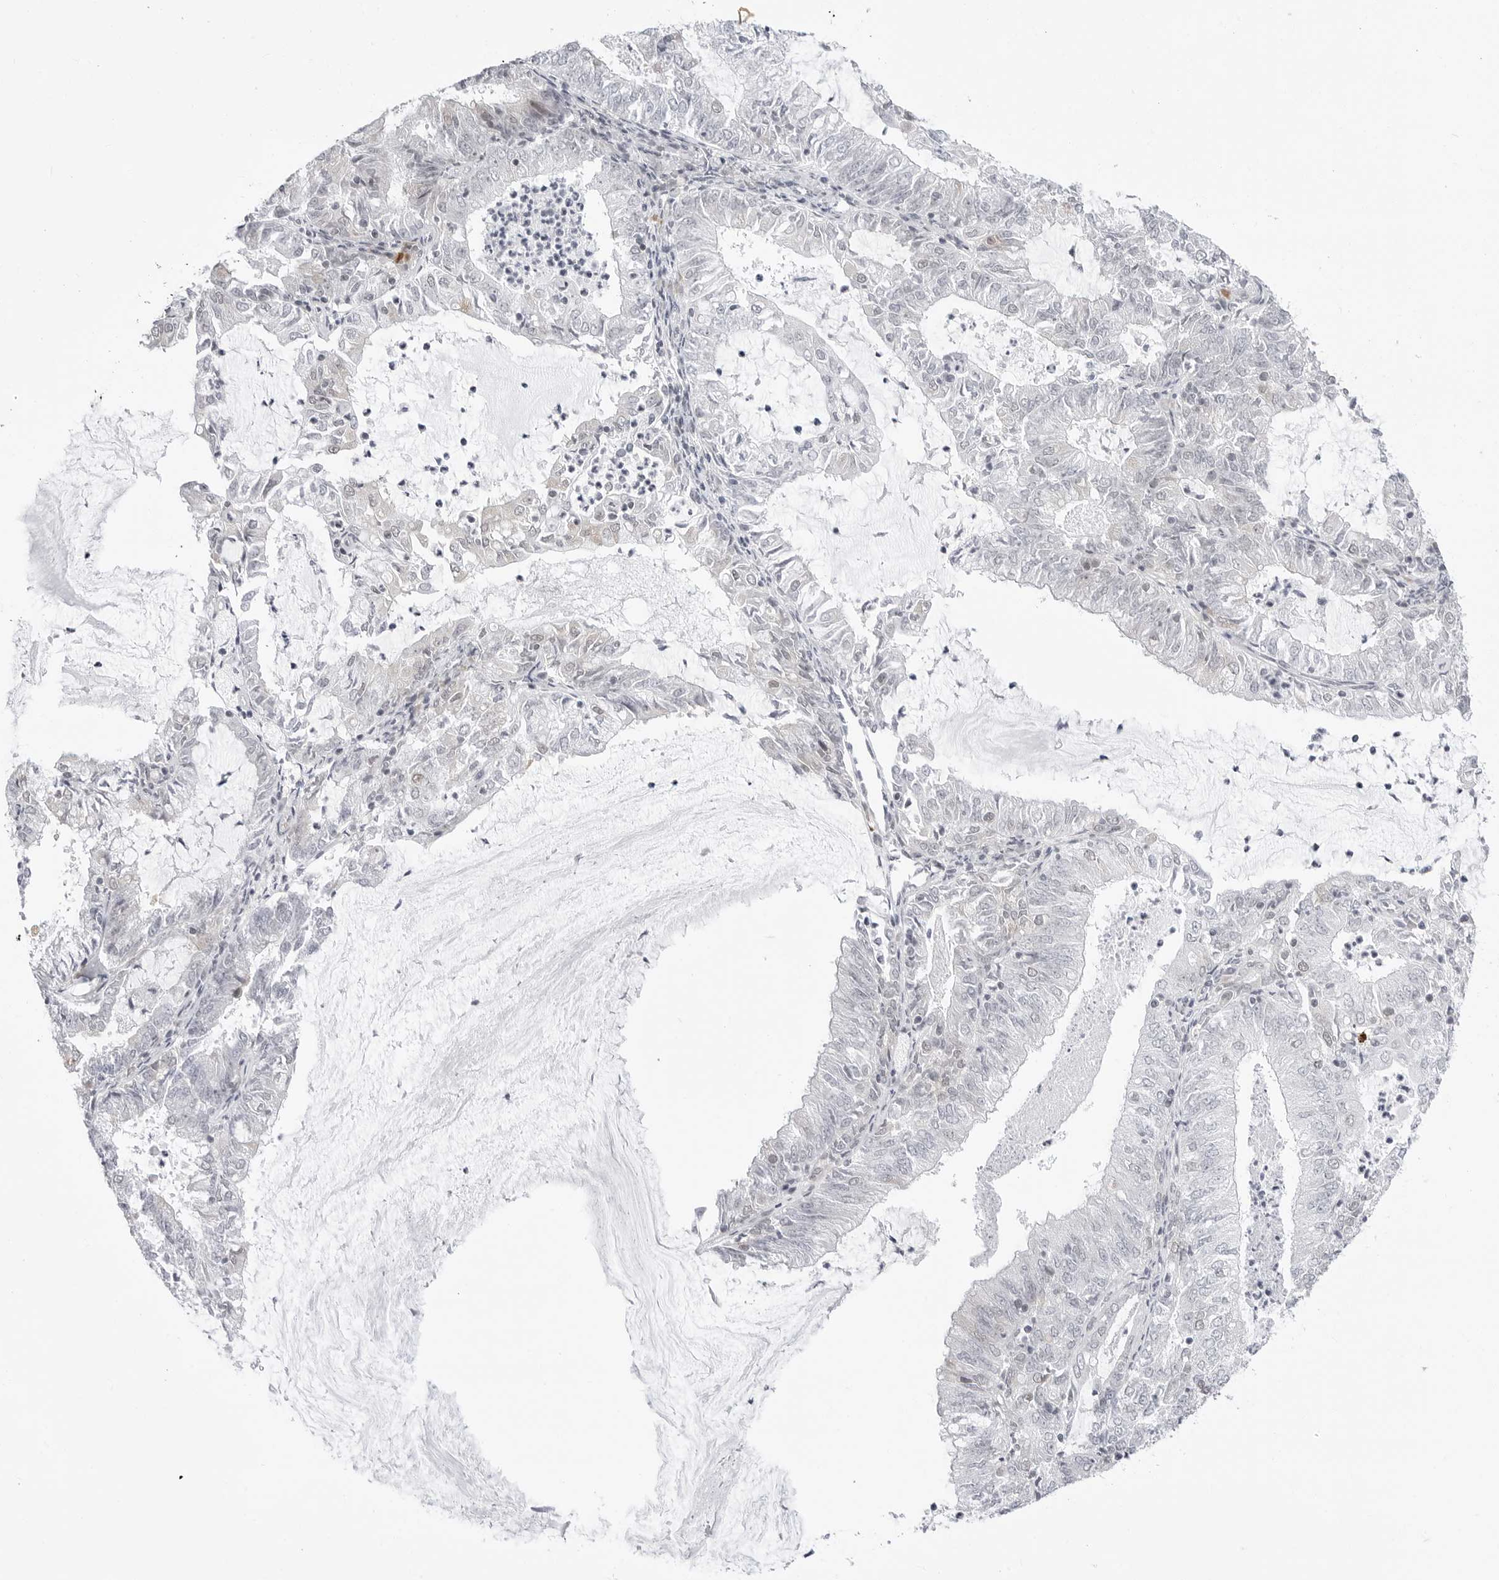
{"staining": {"intensity": "negative", "quantity": "none", "location": "none"}, "tissue": "endometrial cancer", "cell_type": "Tumor cells", "image_type": "cancer", "snomed": [{"axis": "morphology", "description": "Adenocarcinoma, NOS"}, {"axis": "topography", "description": "Endometrium"}], "caption": "This is an immunohistochemistry (IHC) micrograph of human endometrial cancer (adenocarcinoma). There is no staining in tumor cells.", "gene": "PPP2R5C", "patient": {"sex": "female", "age": 57}}